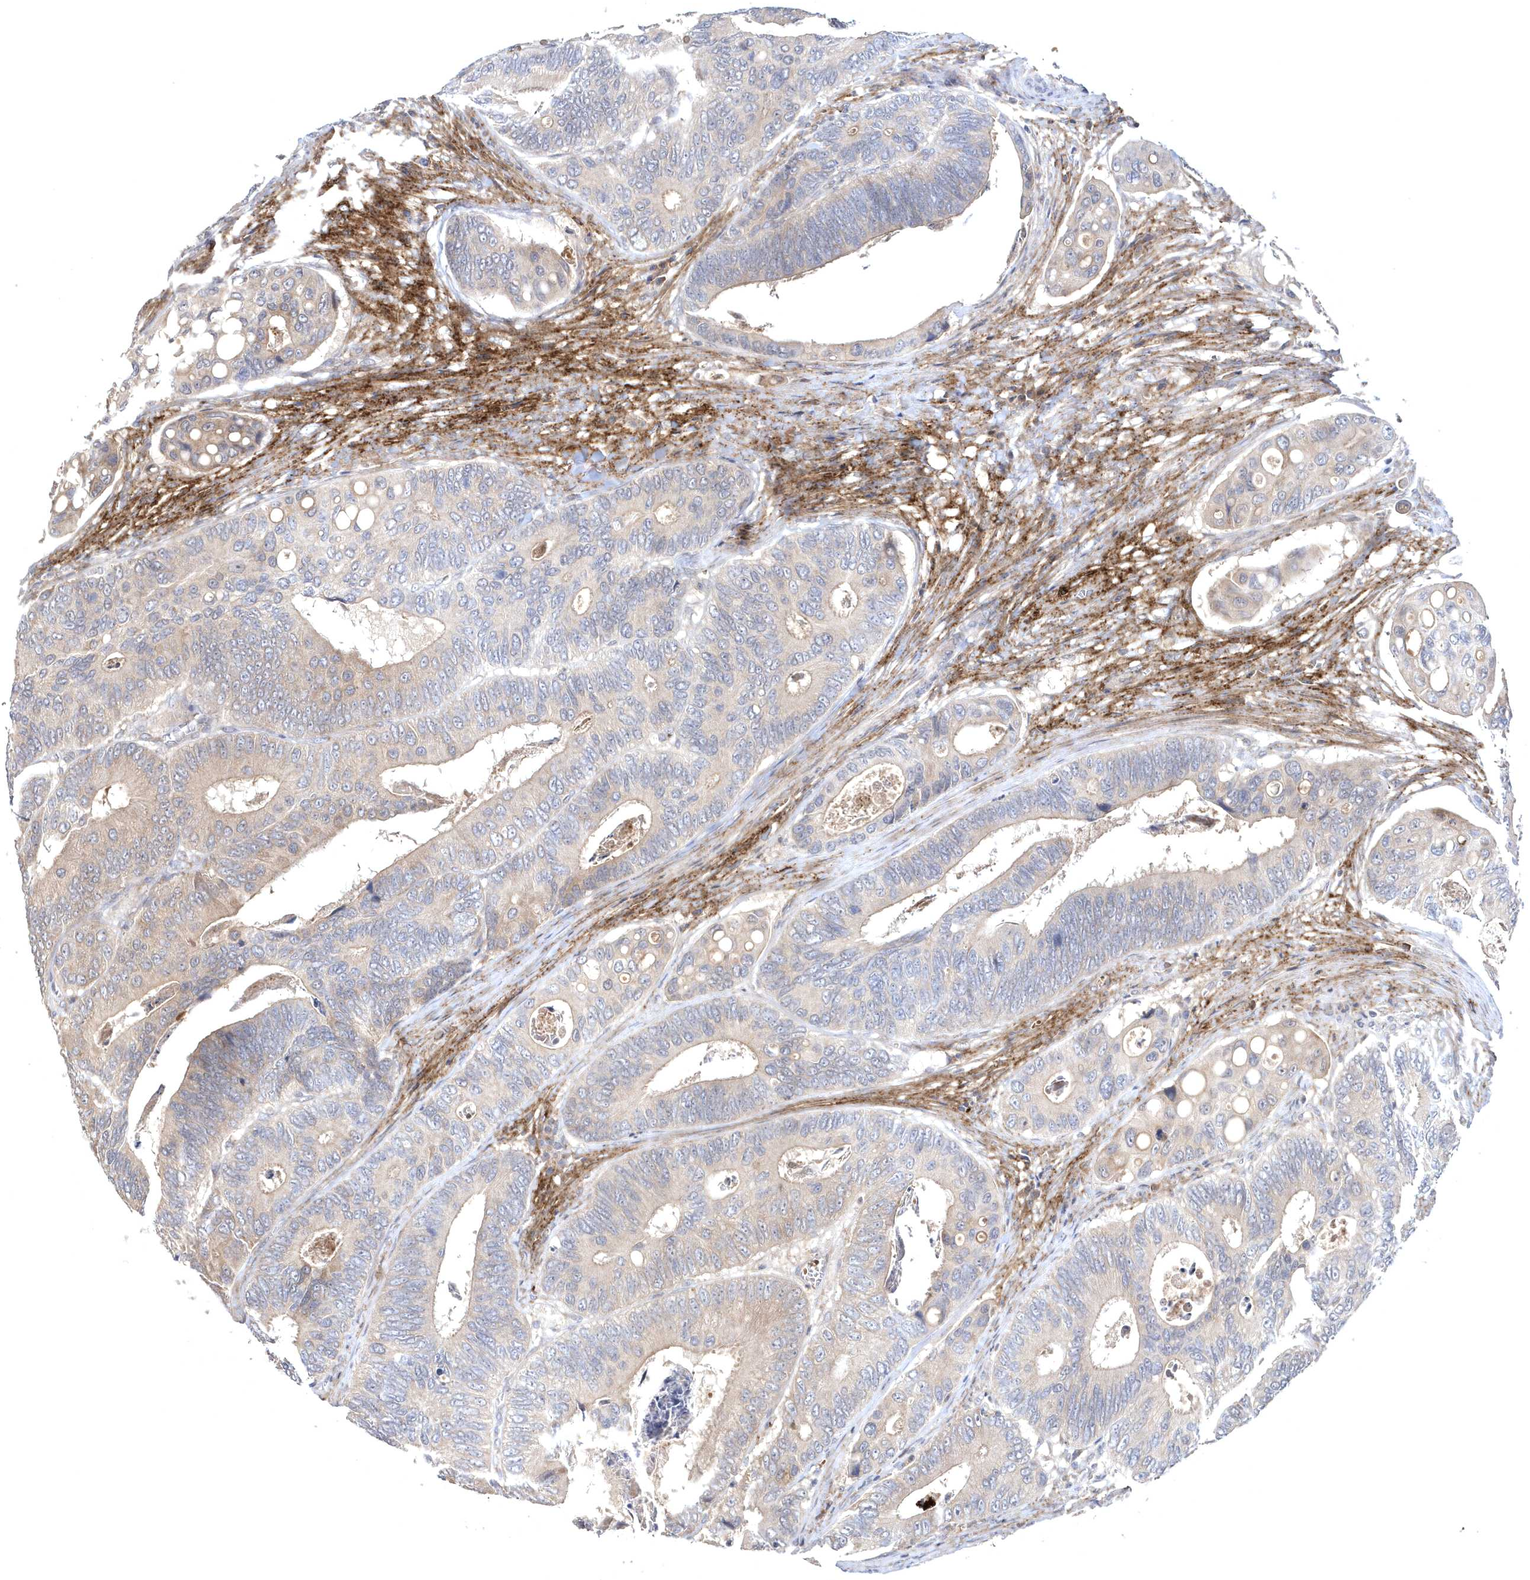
{"staining": {"intensity": "negative", "quantity": "none", "location": "none"}, "tissue": "colorectal cancer", "cell_type": "Tumor cells", "image_type": "cancer", "snomed": [{"axis": "morphology", "description": "Inflammation, NOS"}, {"axis": "morphology", "description": "Adenocarcinoma, NOS"}, {"axis": "topography", "description": "Colon"}], "caption": "This is an immunohistochemistry (IHC) photomicrograph of colorectal adenocarcinoma. There is no positivity in tumor cells.", "gene": "HMGCS1", "patient": {"sex": "male", "age": 72}}